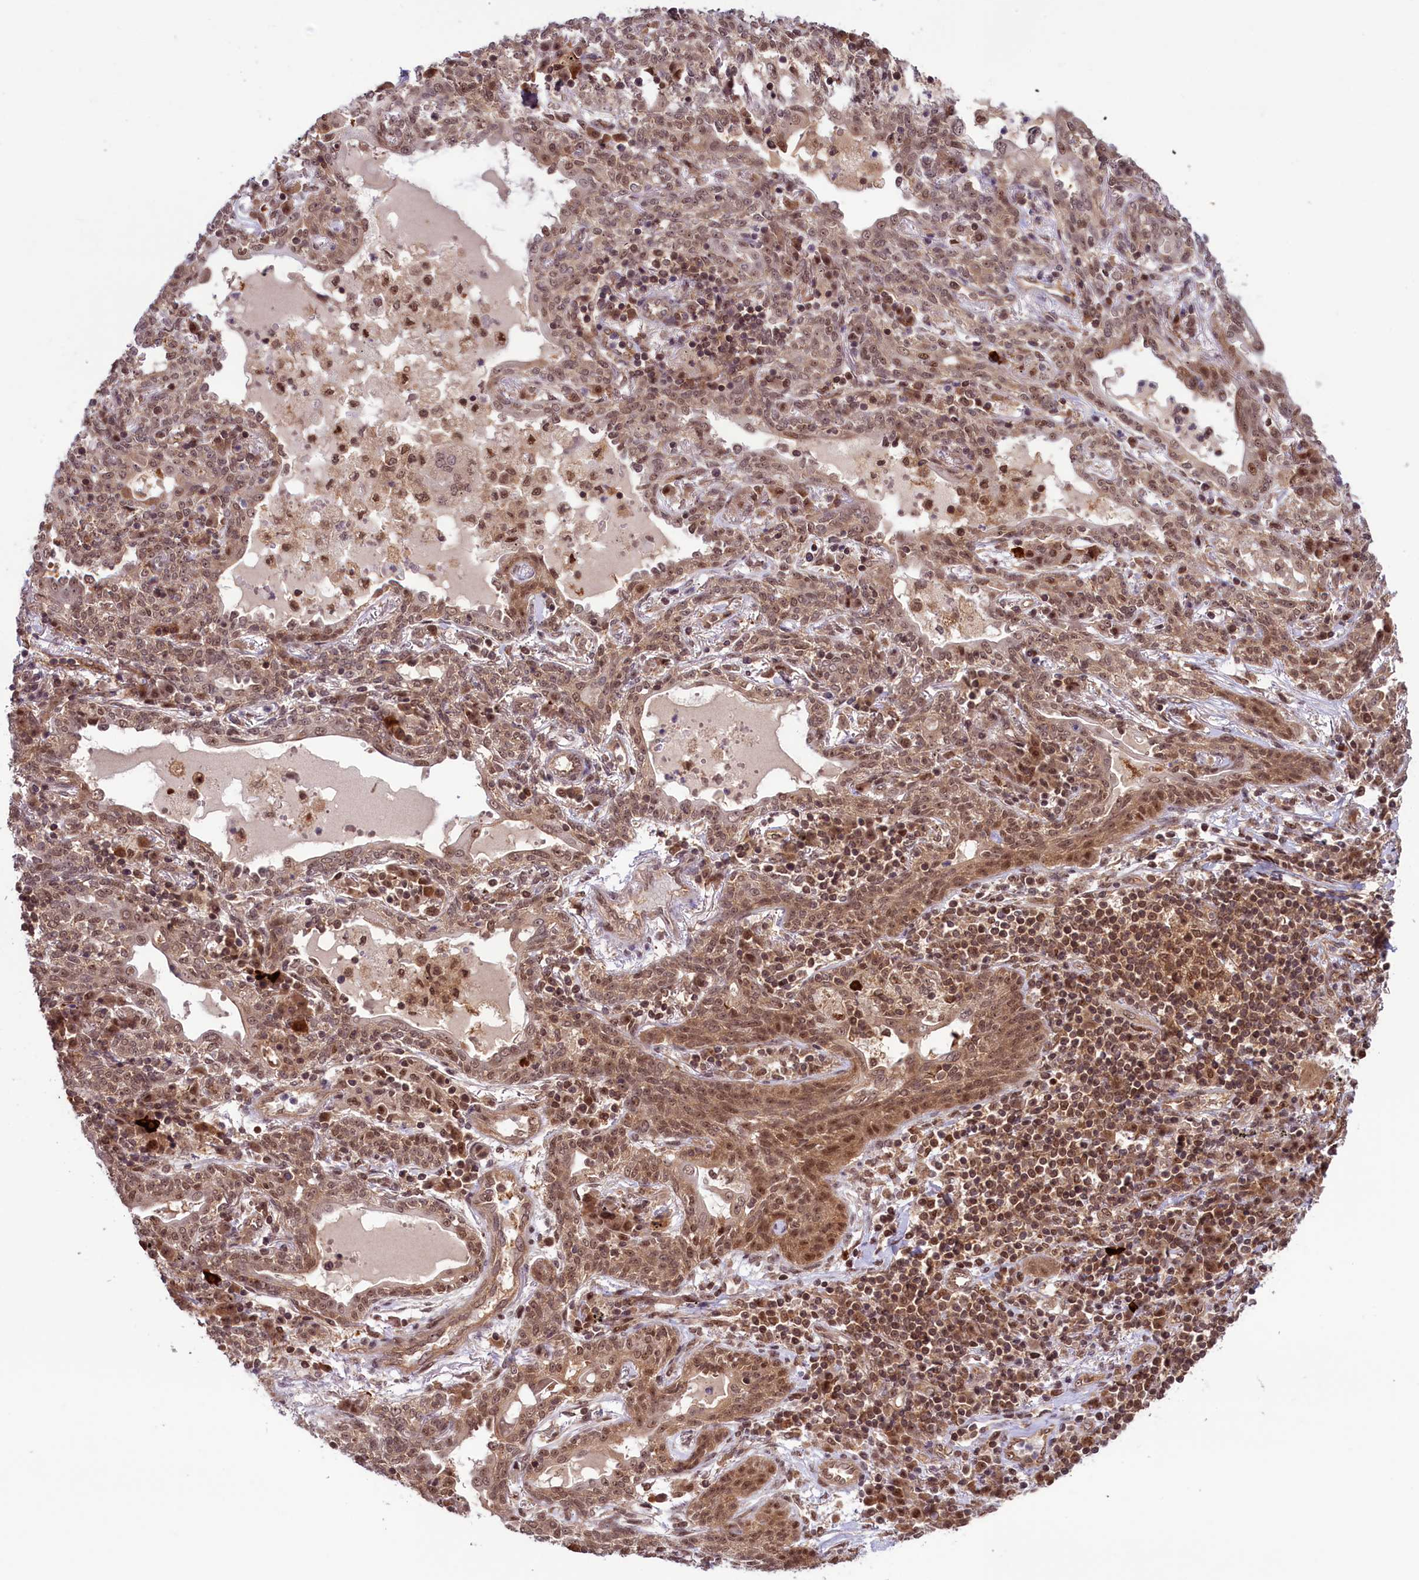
{"staining": {"intensity": "moderate", "quantity": ">75%", "location": "cytoplasmic/membranous,nuclear"}, "tissue": "lung cancer", "cell_type": "Tumor cells", "image_type": "cancer", "snomed": [{"axis": "morphology", "description": "Squamous cell carcinoma, NOS"}, {"axis": "topography", "description": "Lung"}], "caption": "Moderate cytoplasmic/membranous and nuclear protein expression is present in about >75% of tumor cells in lung cancer (squamous cell carcinoma).", "gene": "SLC7A6OS", "patient": {"sex": "female", "age": 70}}